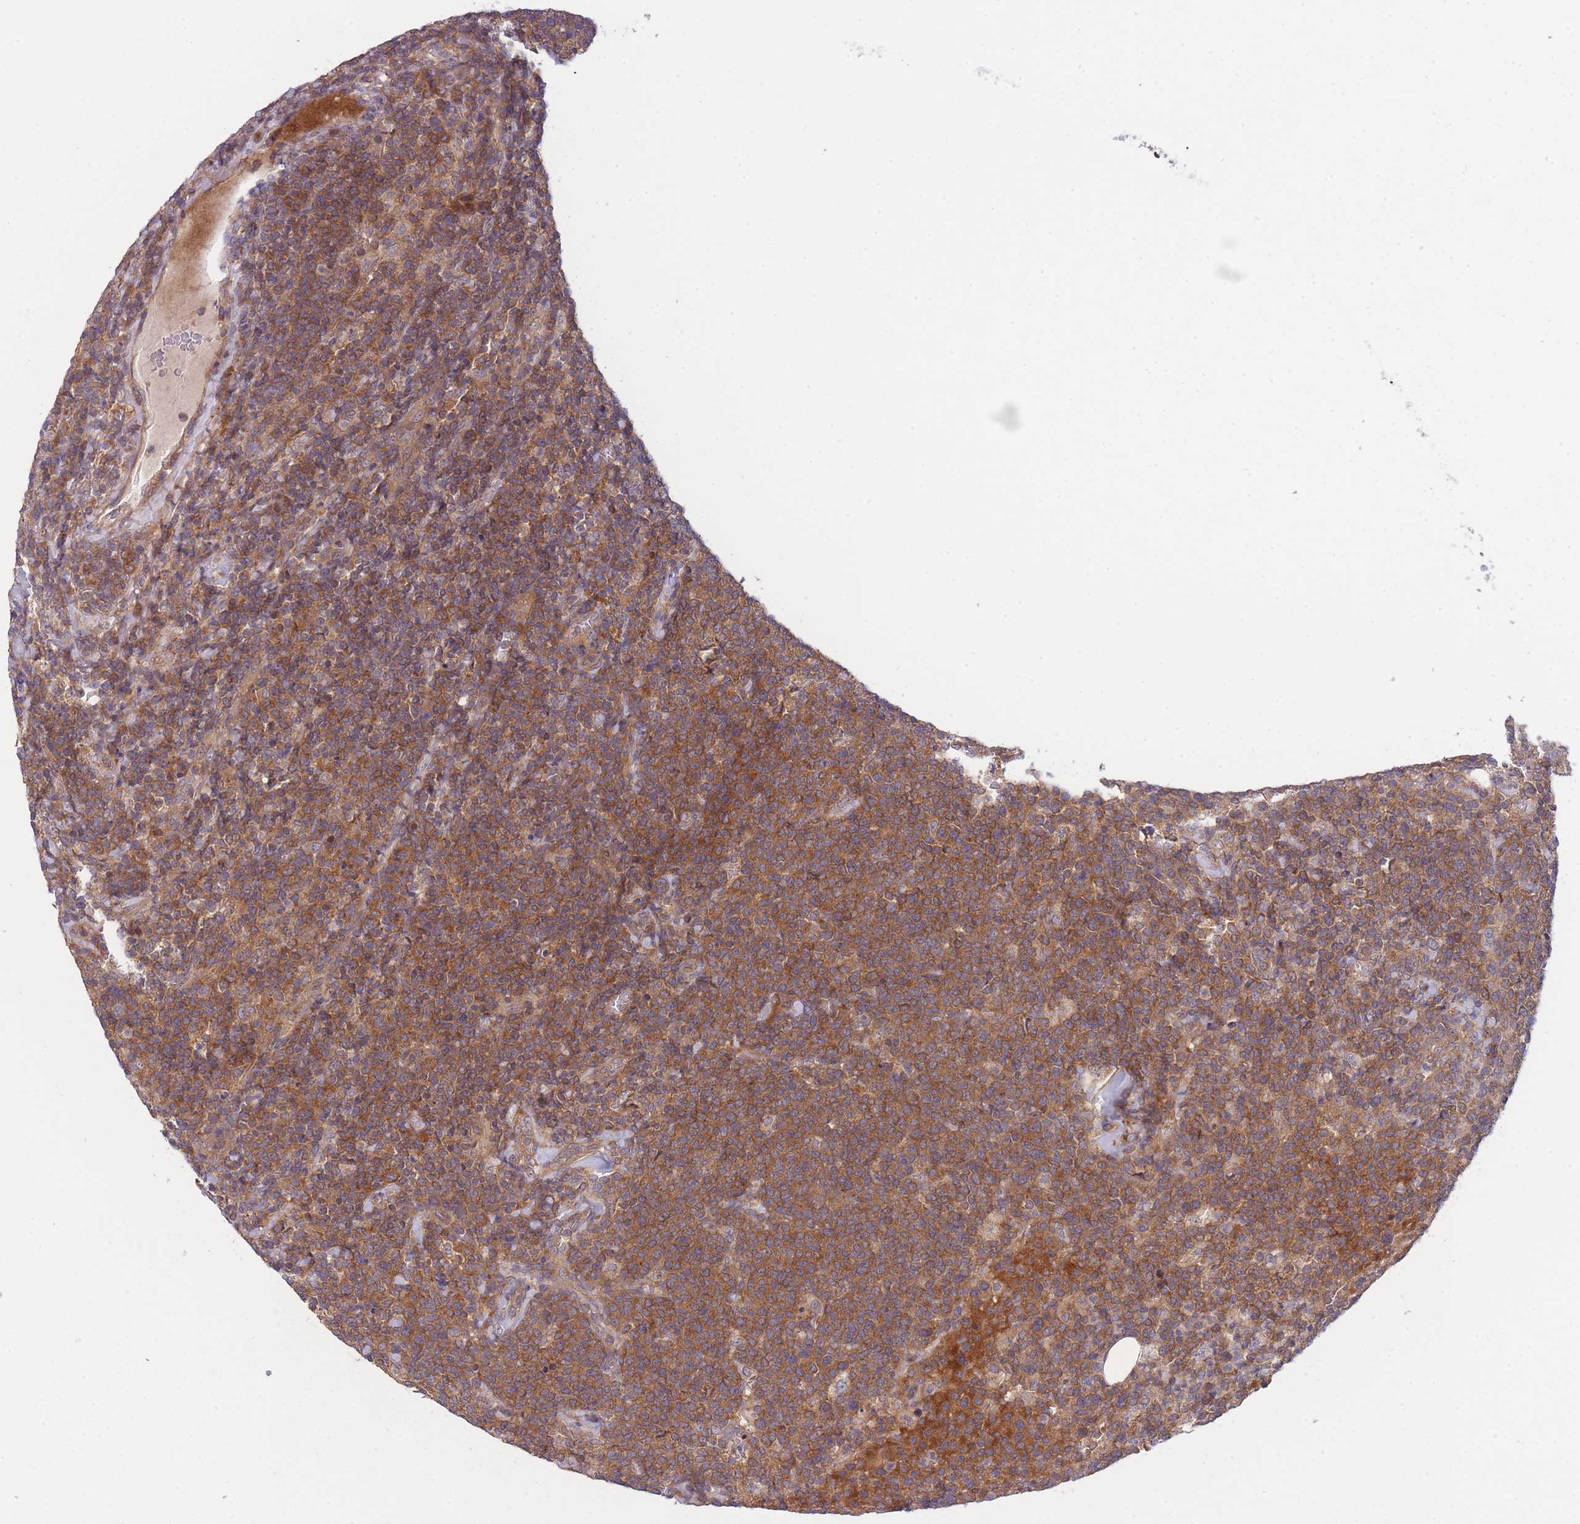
{"staining": {"intensity": "moderate", "quantity": ">75%", "location": "cytoplasmic/membranous"}, "tissue": "lymphoma", "cell_type": "Tumor cells", "image_type": "cancer", "snomed": [{"axis": "morphology", "description": "Malignant lymphoma, non-Hodgkin's type, High grade"}, {"axis": "topography", "description": "Lymph node"}], "caption": "Lymphoma tissue shows moderate cytoplasmic/membranous staining in approximately >75% of tumor cells Using DAB (3,3'-diaminobenzidine) (brown) and hematoxylin (blue) stains, captured at high magnification using brightfield microscopy.", "gene": "PFDN6", "patient": {"sex": "male", "age": 61}}